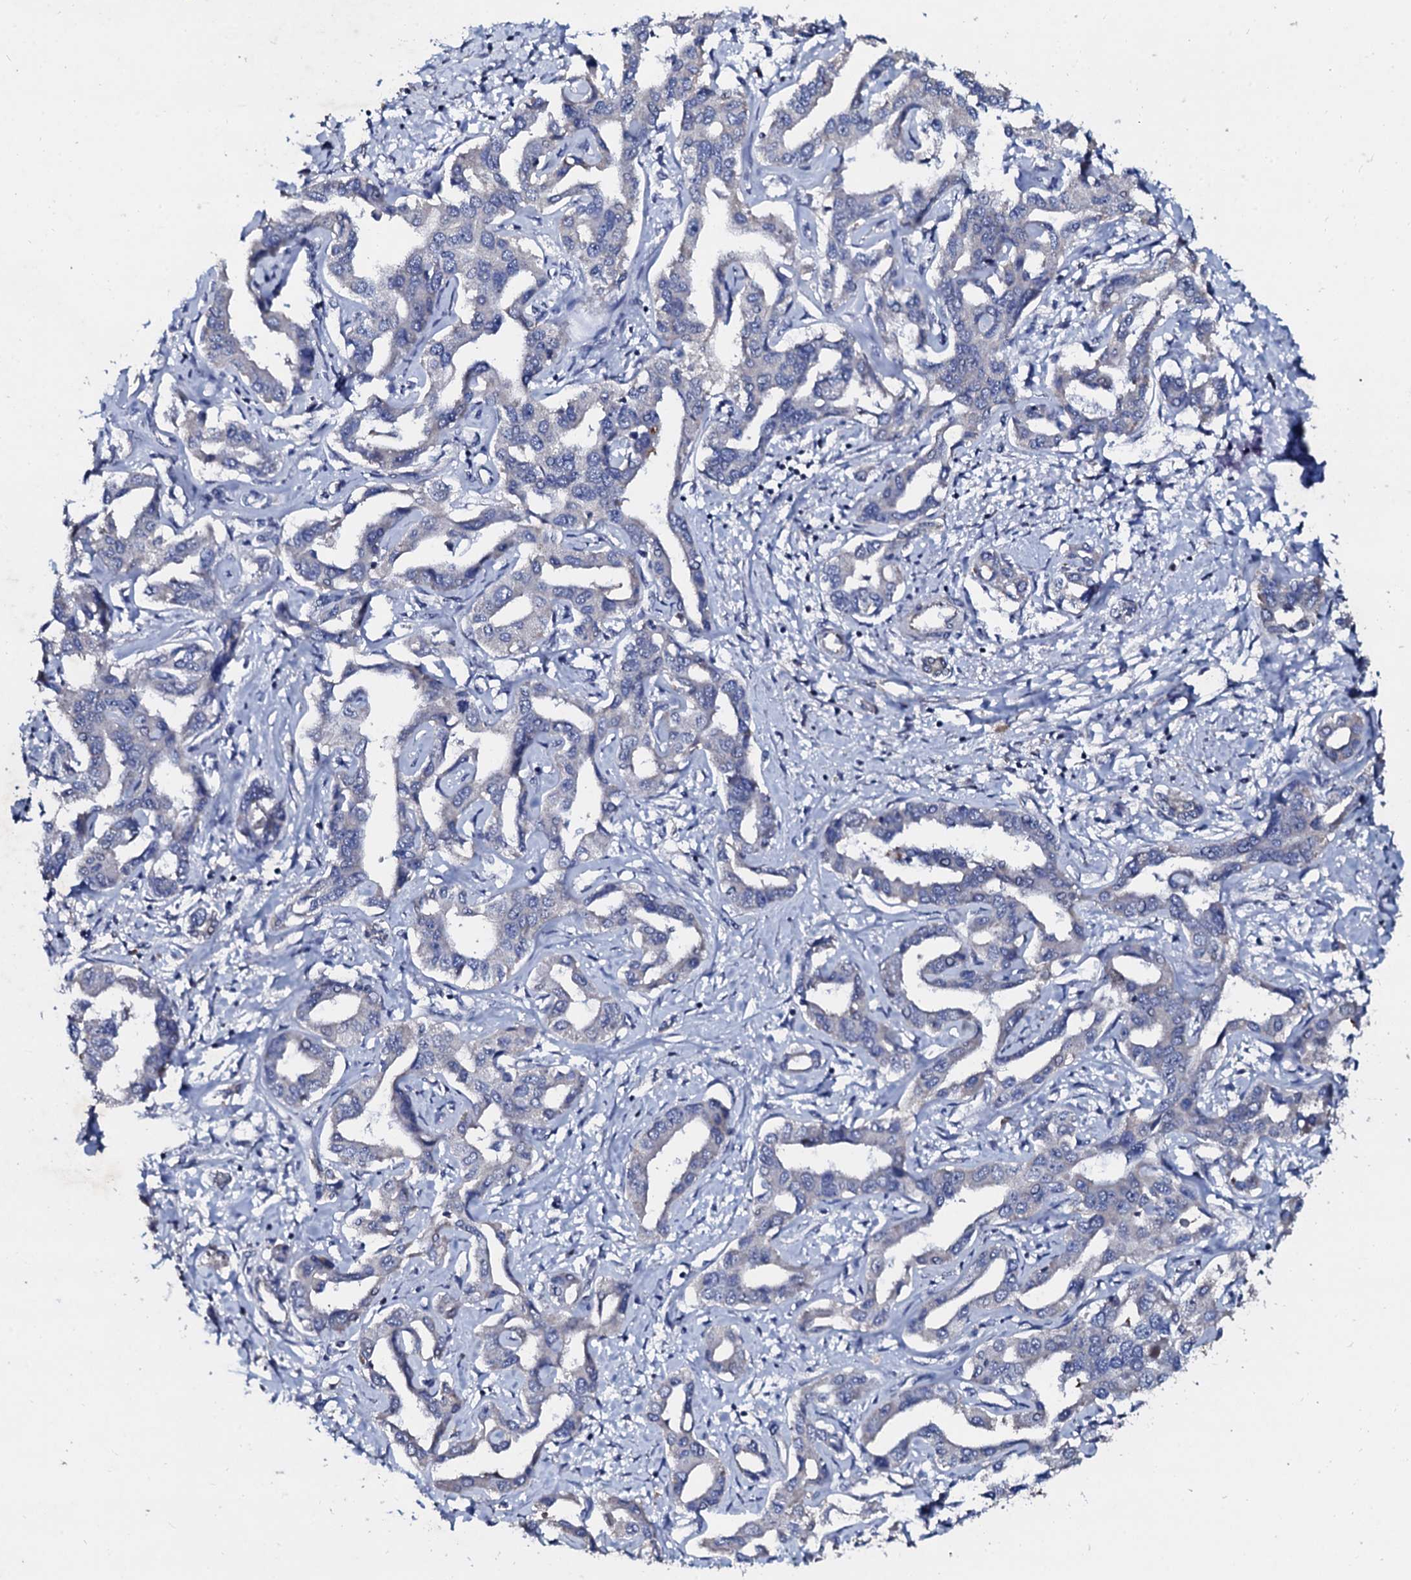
{"staining": {"intensity": "negative", "quantity": "none", "location": "none"}, "tissue": "liver cancer", "cell_type": "Tumor cells", "image_type": "cancer", "snomed": [{"axis": "morphology", "description": "Cholangiocarcinoma"}, {"axis": "topography", "description": "Liver"}], "caption": "An IHC image of liver cancer (cholangiocarcinoma) is shown. There is no staining in tumor cells of liver cancer (cholangiocarcinoma).", "gene": "SLC37A4", "patient": {"sex": "male", "age": 59}}